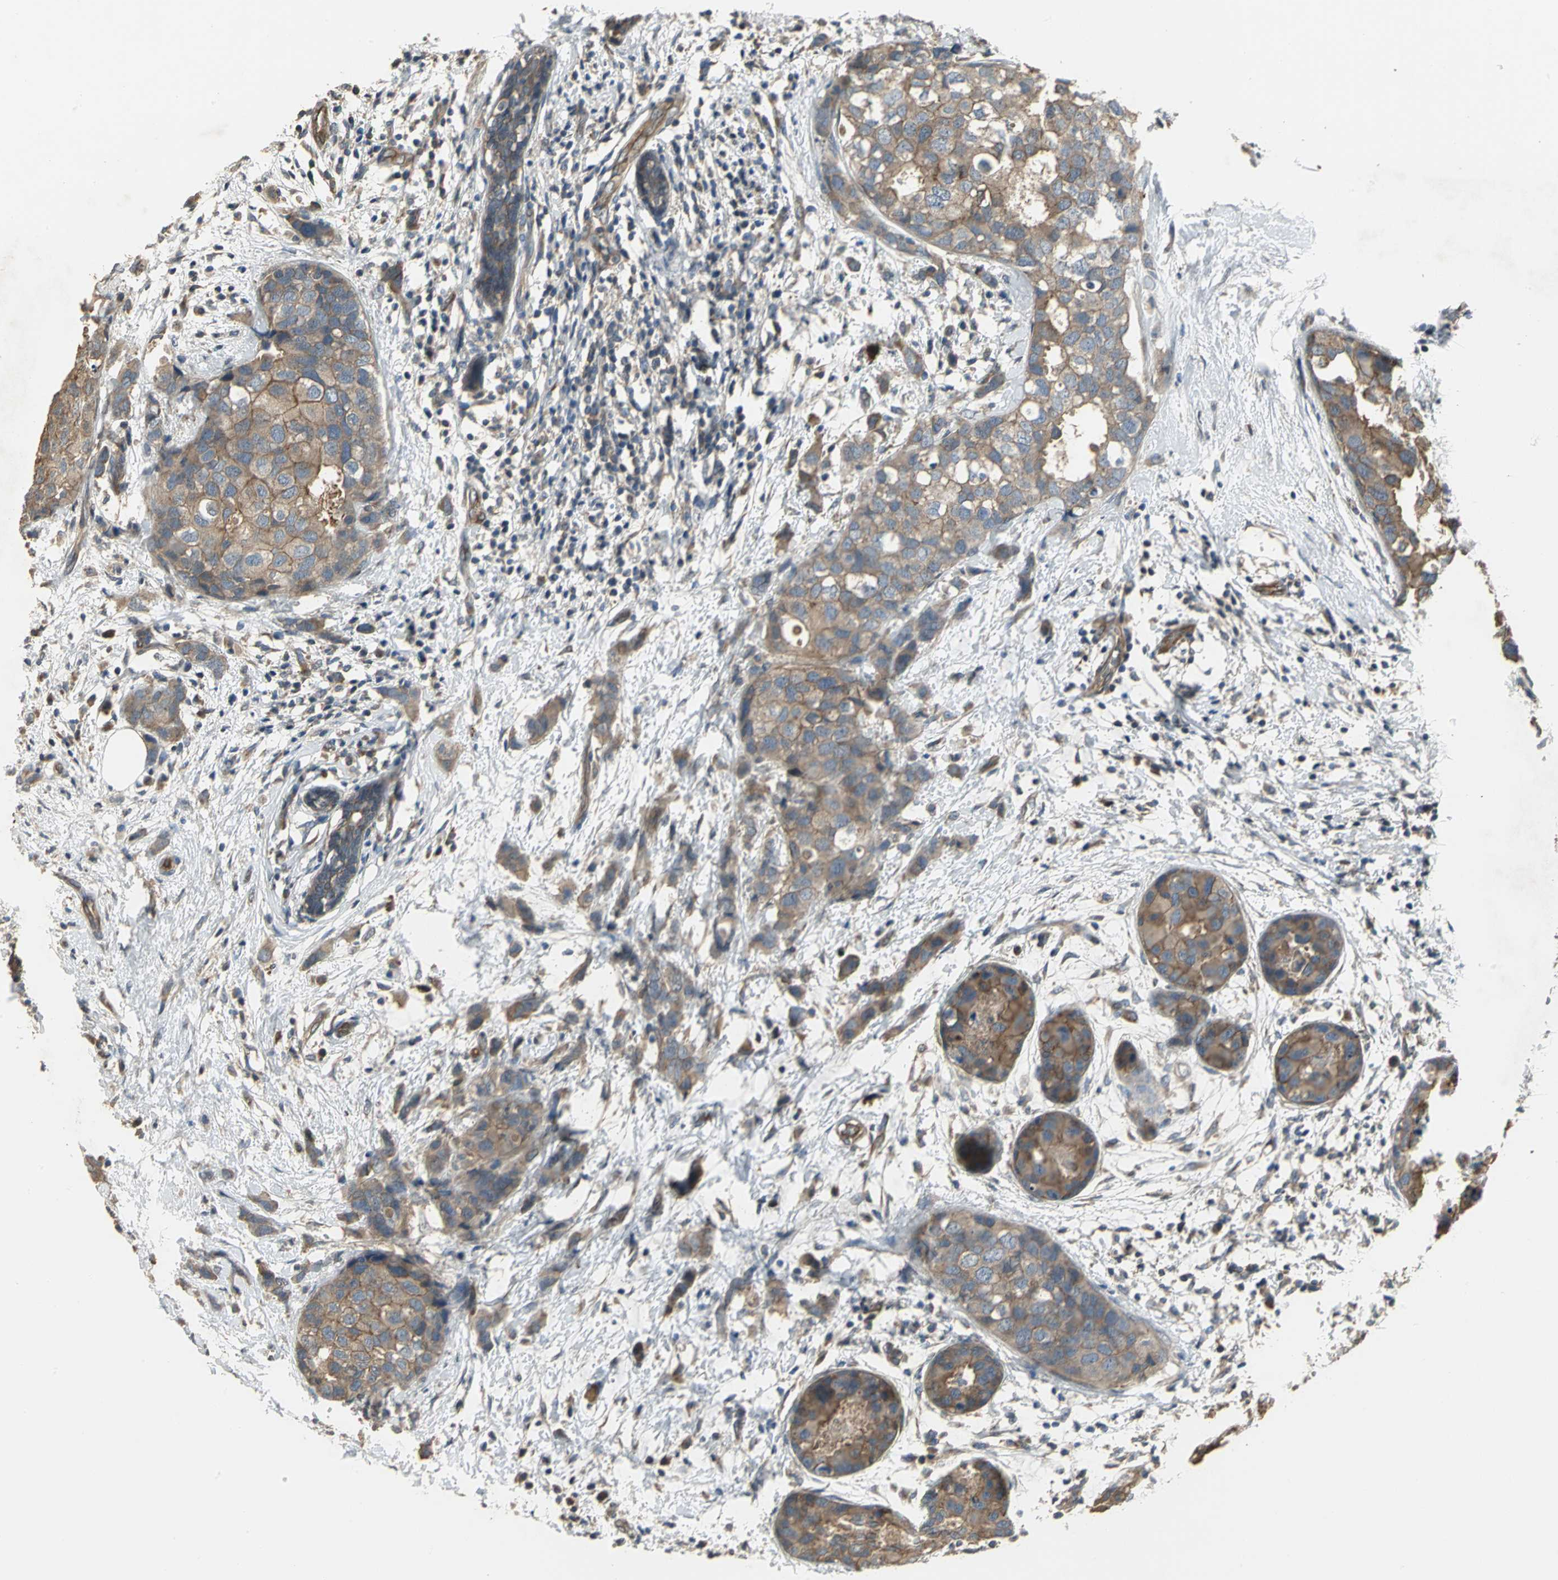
{"staining": {"intensity": "moderate", "quantity": ">75%", "location": "cytoplasmic/membranous"}, "tissue": "breast cancer", "cell_type": "Tumor cells", "image_type": "cancer", "snomed": [{"axis": "morphology", "description": "Normal tissue, NOS"}, {"axis": "morphology", "description": "Duct carcinoma"}, {"axis": "topography", "description": "Breast"}], "caption": "There is medium levels of moderate cytoplasmic/membranous positivity in tumor cells of infiltrating ductal carcinoma (breast), as demonstrated by immunohistochemical staining (brown color).", "gene": "MET", "patient": {"sex": "female", "age": 50}}